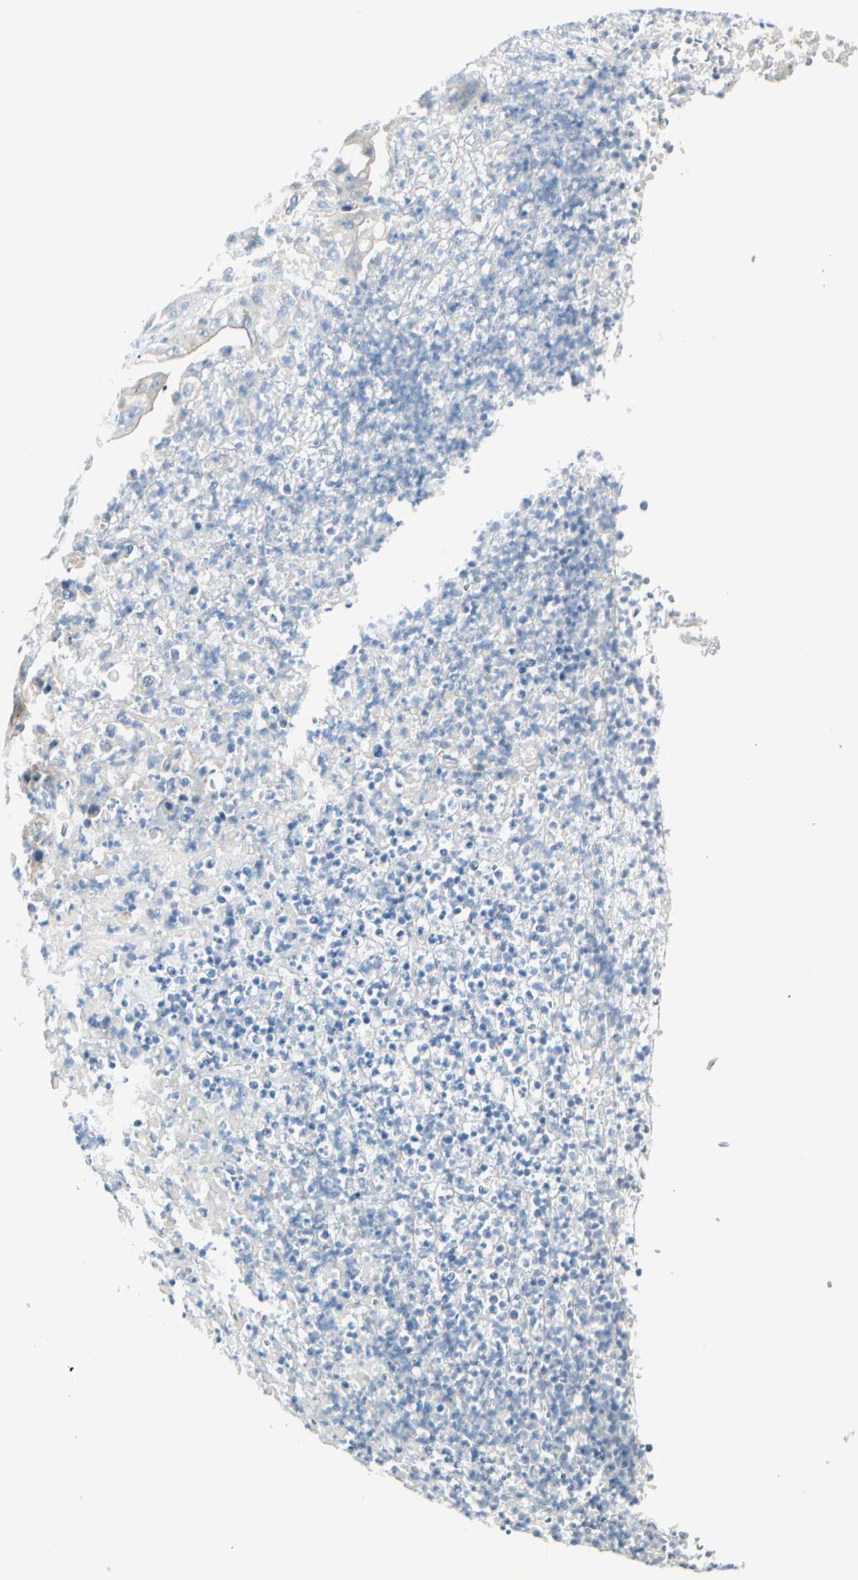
{"staining": {"intensity": "moderate", "quantity": "<25%", "location": "cytoplasmic/membranous"}, "tissue": "stomach cancer", "cell_type": "Tumor cells", "image_type": "cancer", "snomed": [{"axis": "morphology", "description": "Adenocarcinoma, NOS"}, {"axis": "topography", "description": "Stomach"}], "caption": "DAB immunohistochemical staining of human stomach cancer (adenocarcinoma) shows moderate cytoplasmic/membranous protein expression in about <25% of tumor cells.", "gene": "CDHR5", "patient": {"sex": "female", "age": 73}}